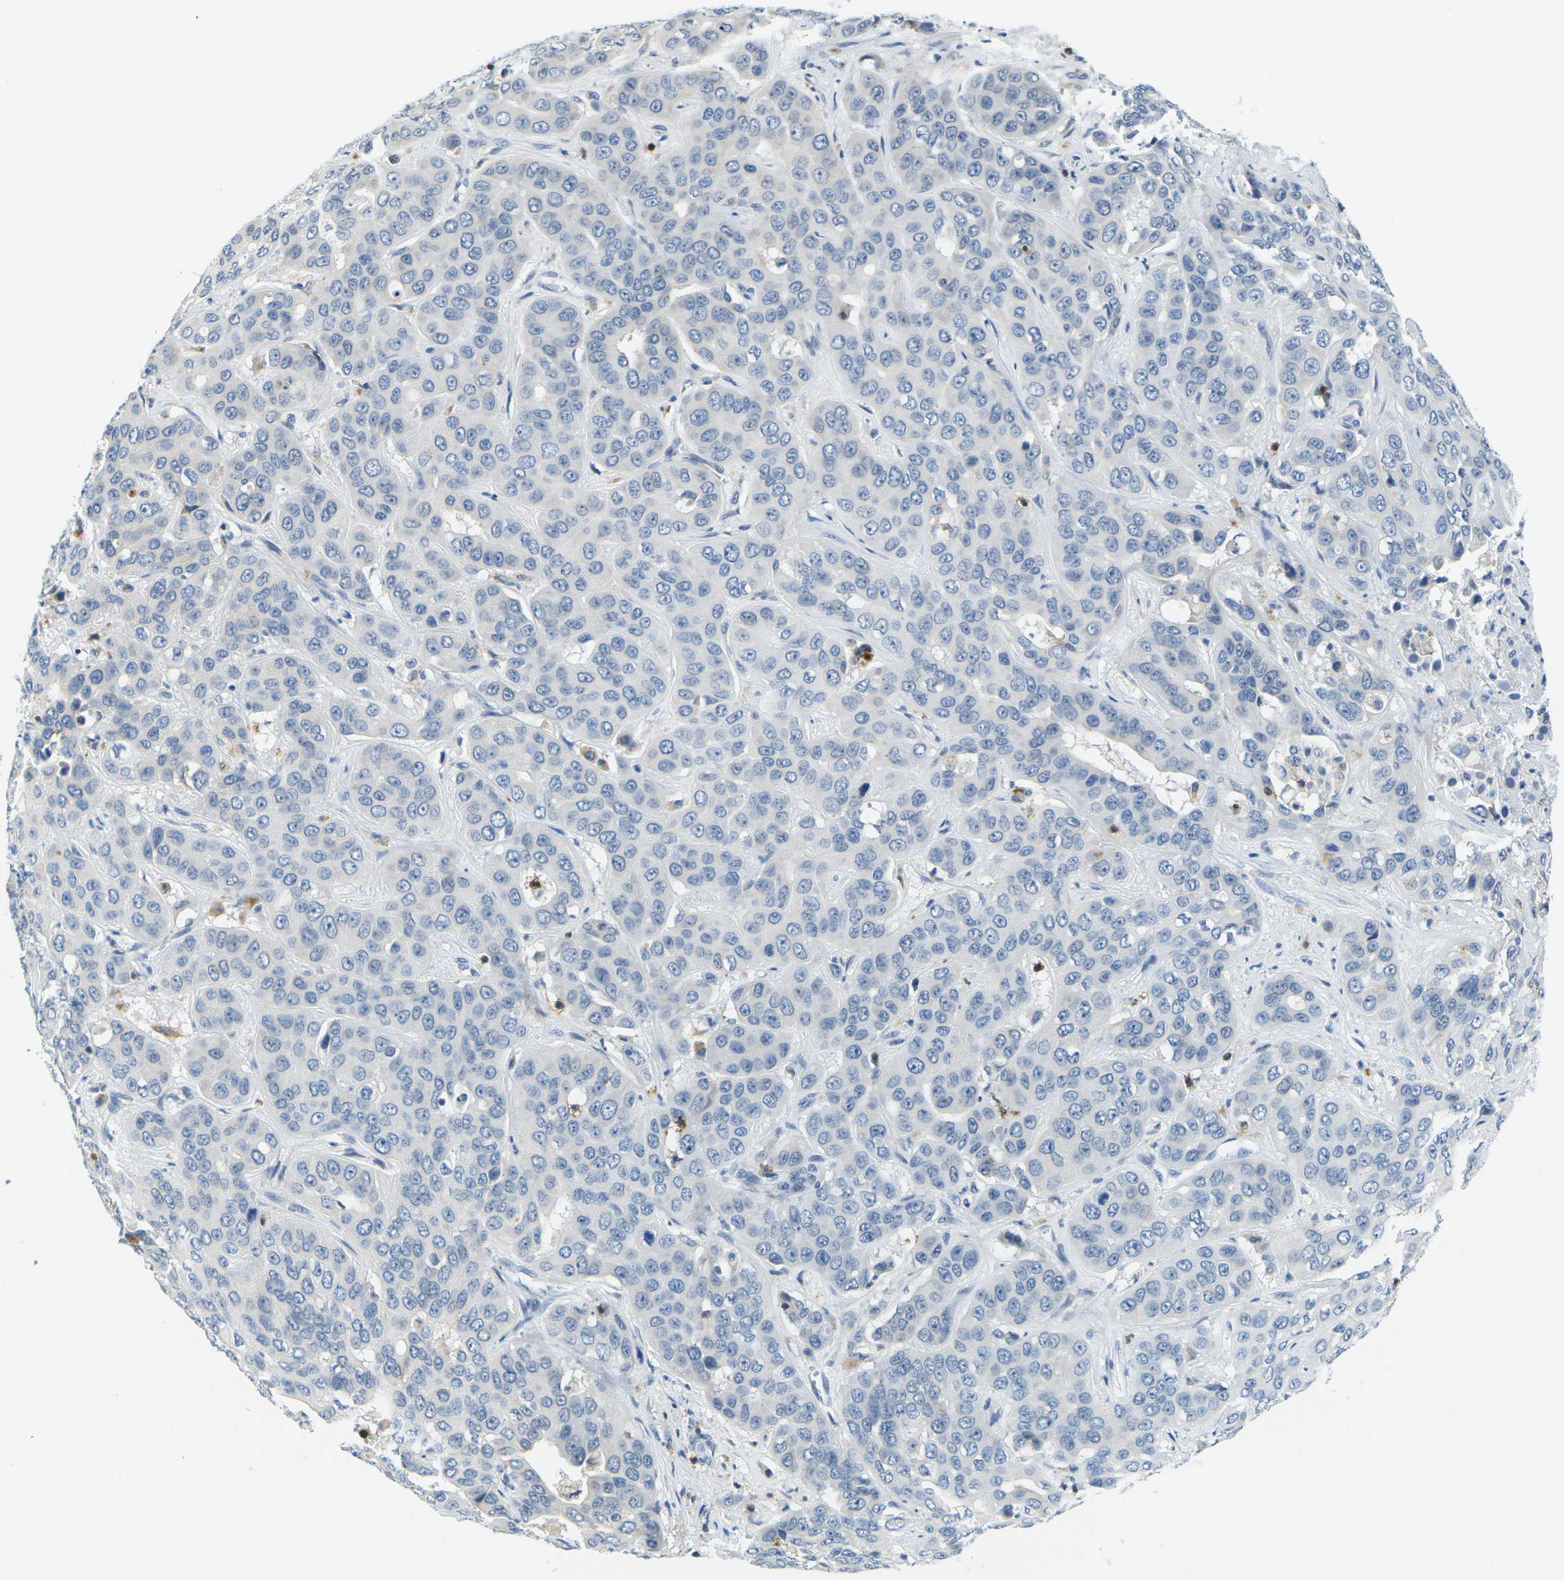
{"staining": {"intensity": "negative", "quantity": "none", "location": "none"}, "tissue": "liver cancer", "cell_type": "Tumor cells", "image_type": "cancer", "snomed": [{"axis": "morphology", "description": "Cholangiocarcinoma"}, {"axis": "topography", "description": "Liver"}], "caption": "Liver cholangiocarcinoma stained for a protein using IHC reveals no expression tumor cells.", "gene": "CD3D", "patient": {"sex": "female", "age": 52}}